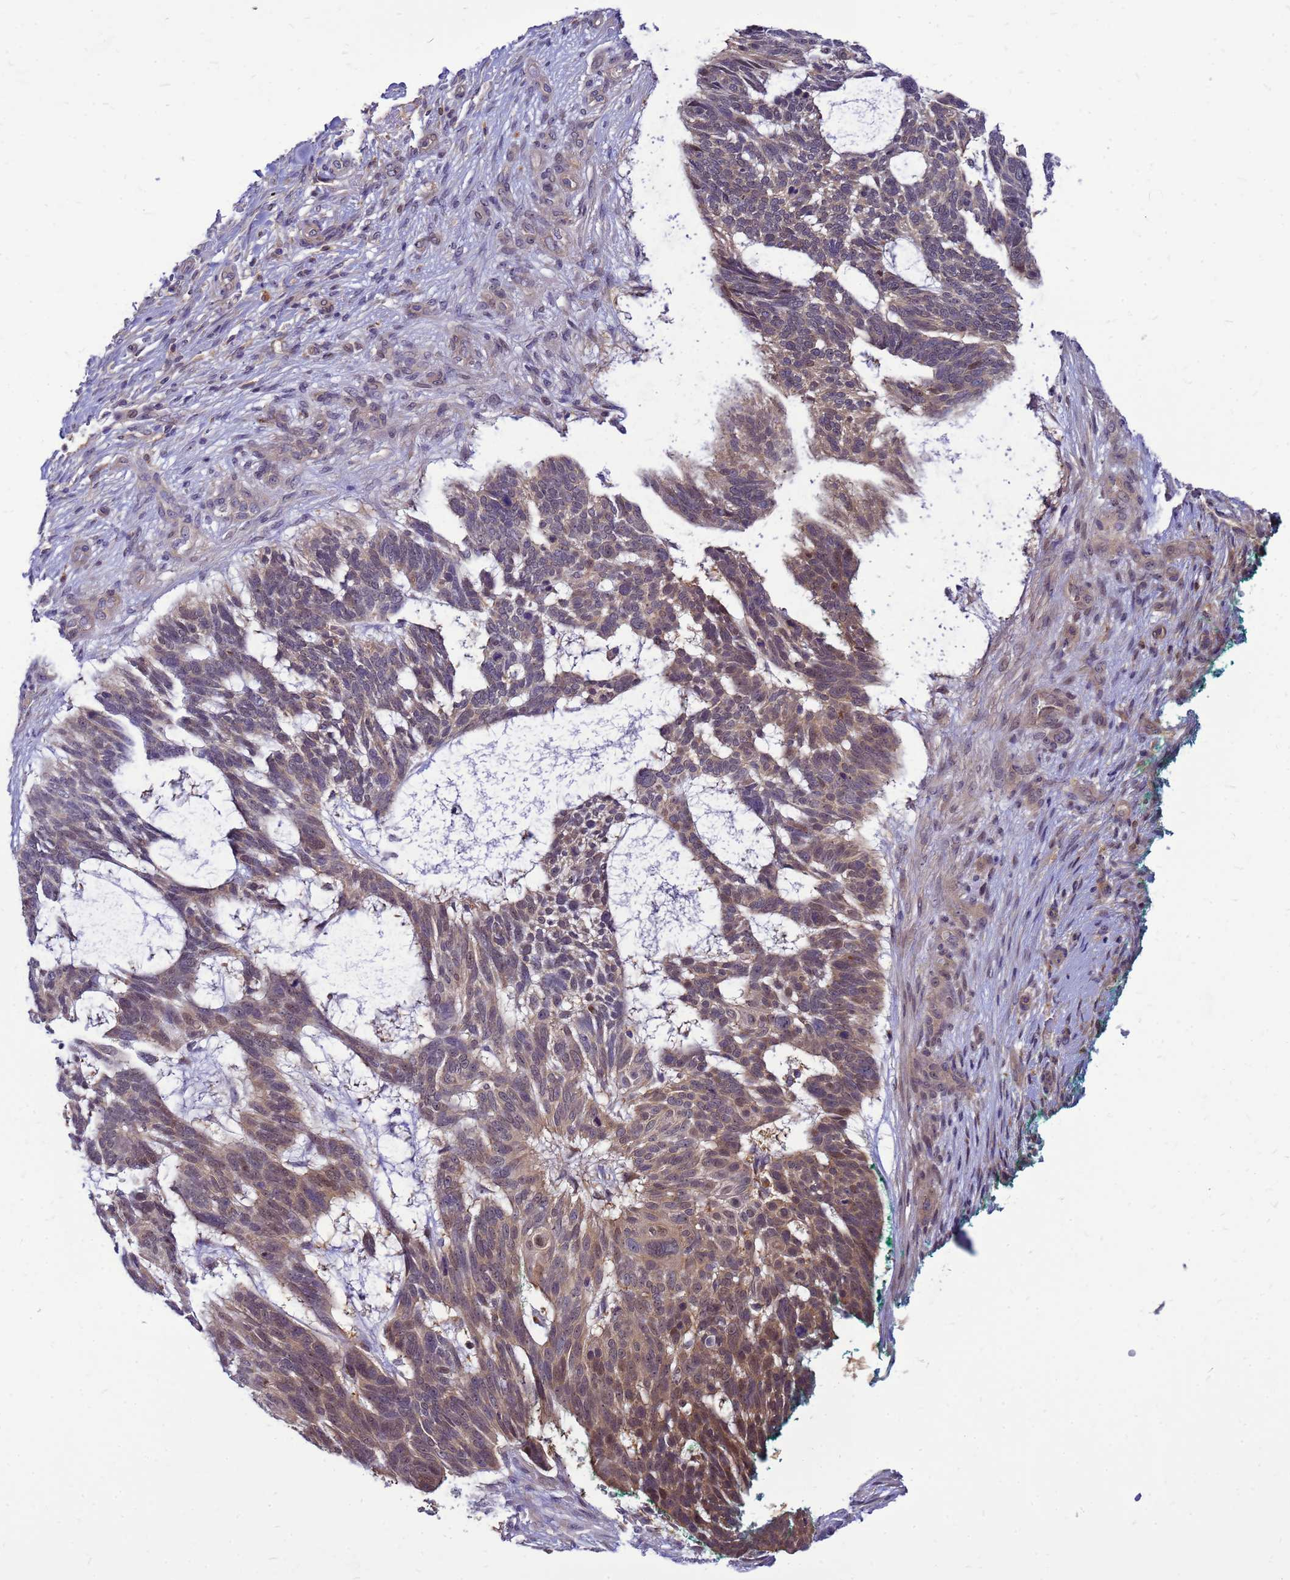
{"staining": {"intensity": "moderate", "quantity": "25%-75%", "location": "cytoplasmic/membranous"}, "tissue": "skin cancer", "cell_type": "Tumor cells", "image_type": "cancer", "snomed": [{"axis": "morphology", "description": "Basal cell carcinoma"}, {"axis": "topography", "description": "Skin"}], "caption": "High-power microscopy captured an immunohistochemistry micrograph of skin cancer, revealing moderate cytoplasmic/membranous expression in approximately 25%-75% of tumor cells. (DAB IHC with brightfield microscopy, high magnification).", "gene": "ENOPH1", "patient": {"sex": "male", "age": 88}}